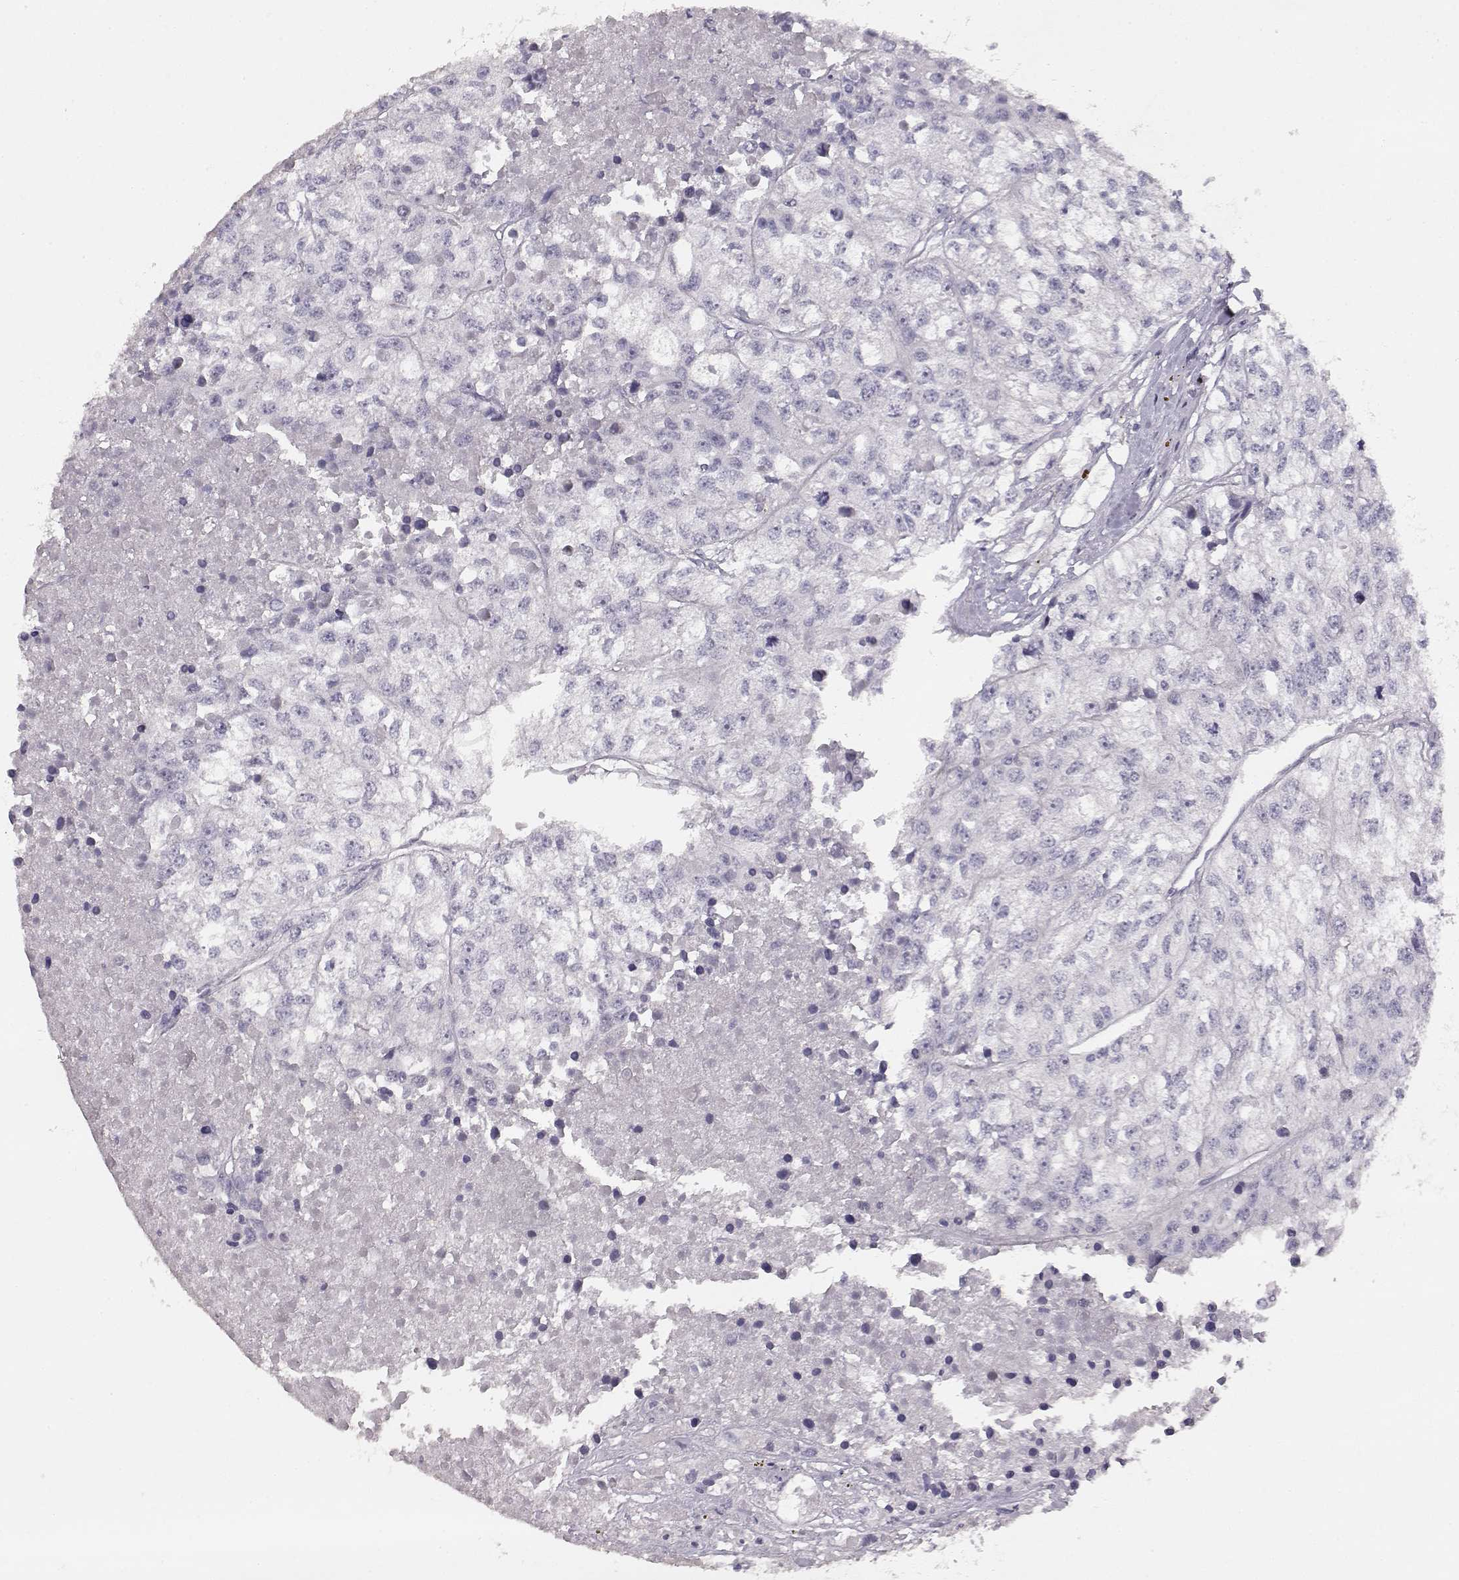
{"staining": {"intensity": "negative", "quantity": "none", "location": "none"}, "tissue": "renal cancer", "cell_type": "Tumor cells", "image_type": "cancer", "snomed": [{"axis": "morphology", "description": "Adenocarcinoma, NOS"}, {"axis": "topography", "description": "Kidney"}], "caption": "A high-resolution photomicrograph shows immunohistochemistry (IHC) staining of renal cancer (adenocarcinoma), which reveals no significant expression in tumor cells.", "gene": "TPH2", "patient": {"sex": "male", "age": 56}}